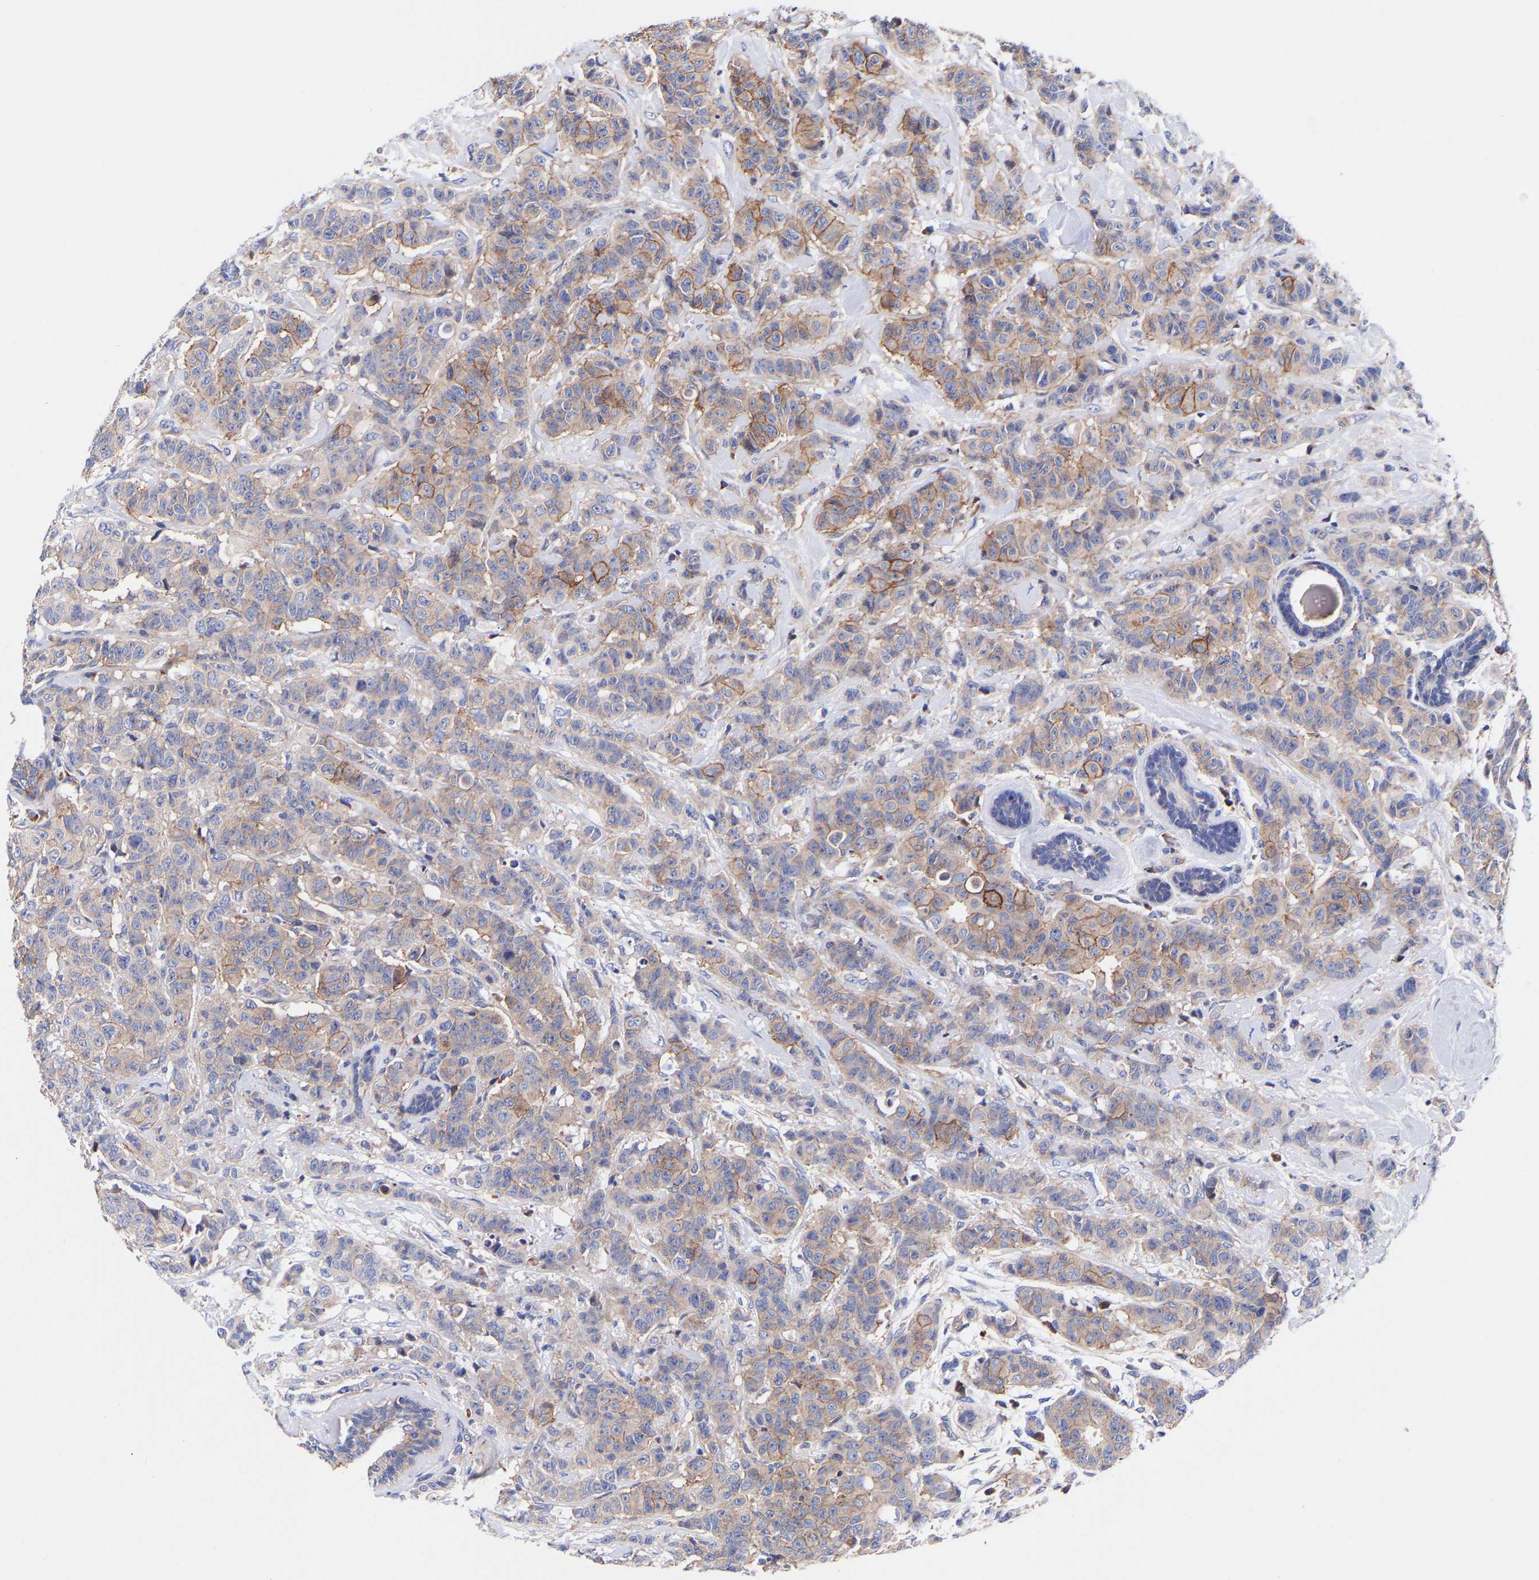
{"staining": {"intensity": "moderate", "quantity": "<25%", "location": "cytoplasmic/membranous"}, "tissue": "breast cancer", "cell_type": "Tumor cells", "image_type": "cancer", "snomed": [{"axis": "morphology", "description": "Normal tissue, NOS"}, {"axis": "morphology", "description": "Duct carcinoma"}, {"axis": "topography", "description": "Breast"}], "caption": "Protein staining of breast cancer tissue reveals moderate cytoplasmic/membranous expression in about <25% of tumor cells. The staining was performed using DAB to visualize the protein expression in brown, while the nuclei were stained in blue with hematoxylin (Magnification: 20x).", "gene": "AIMP2", "patient": {"sex": "female", "age": 40}}